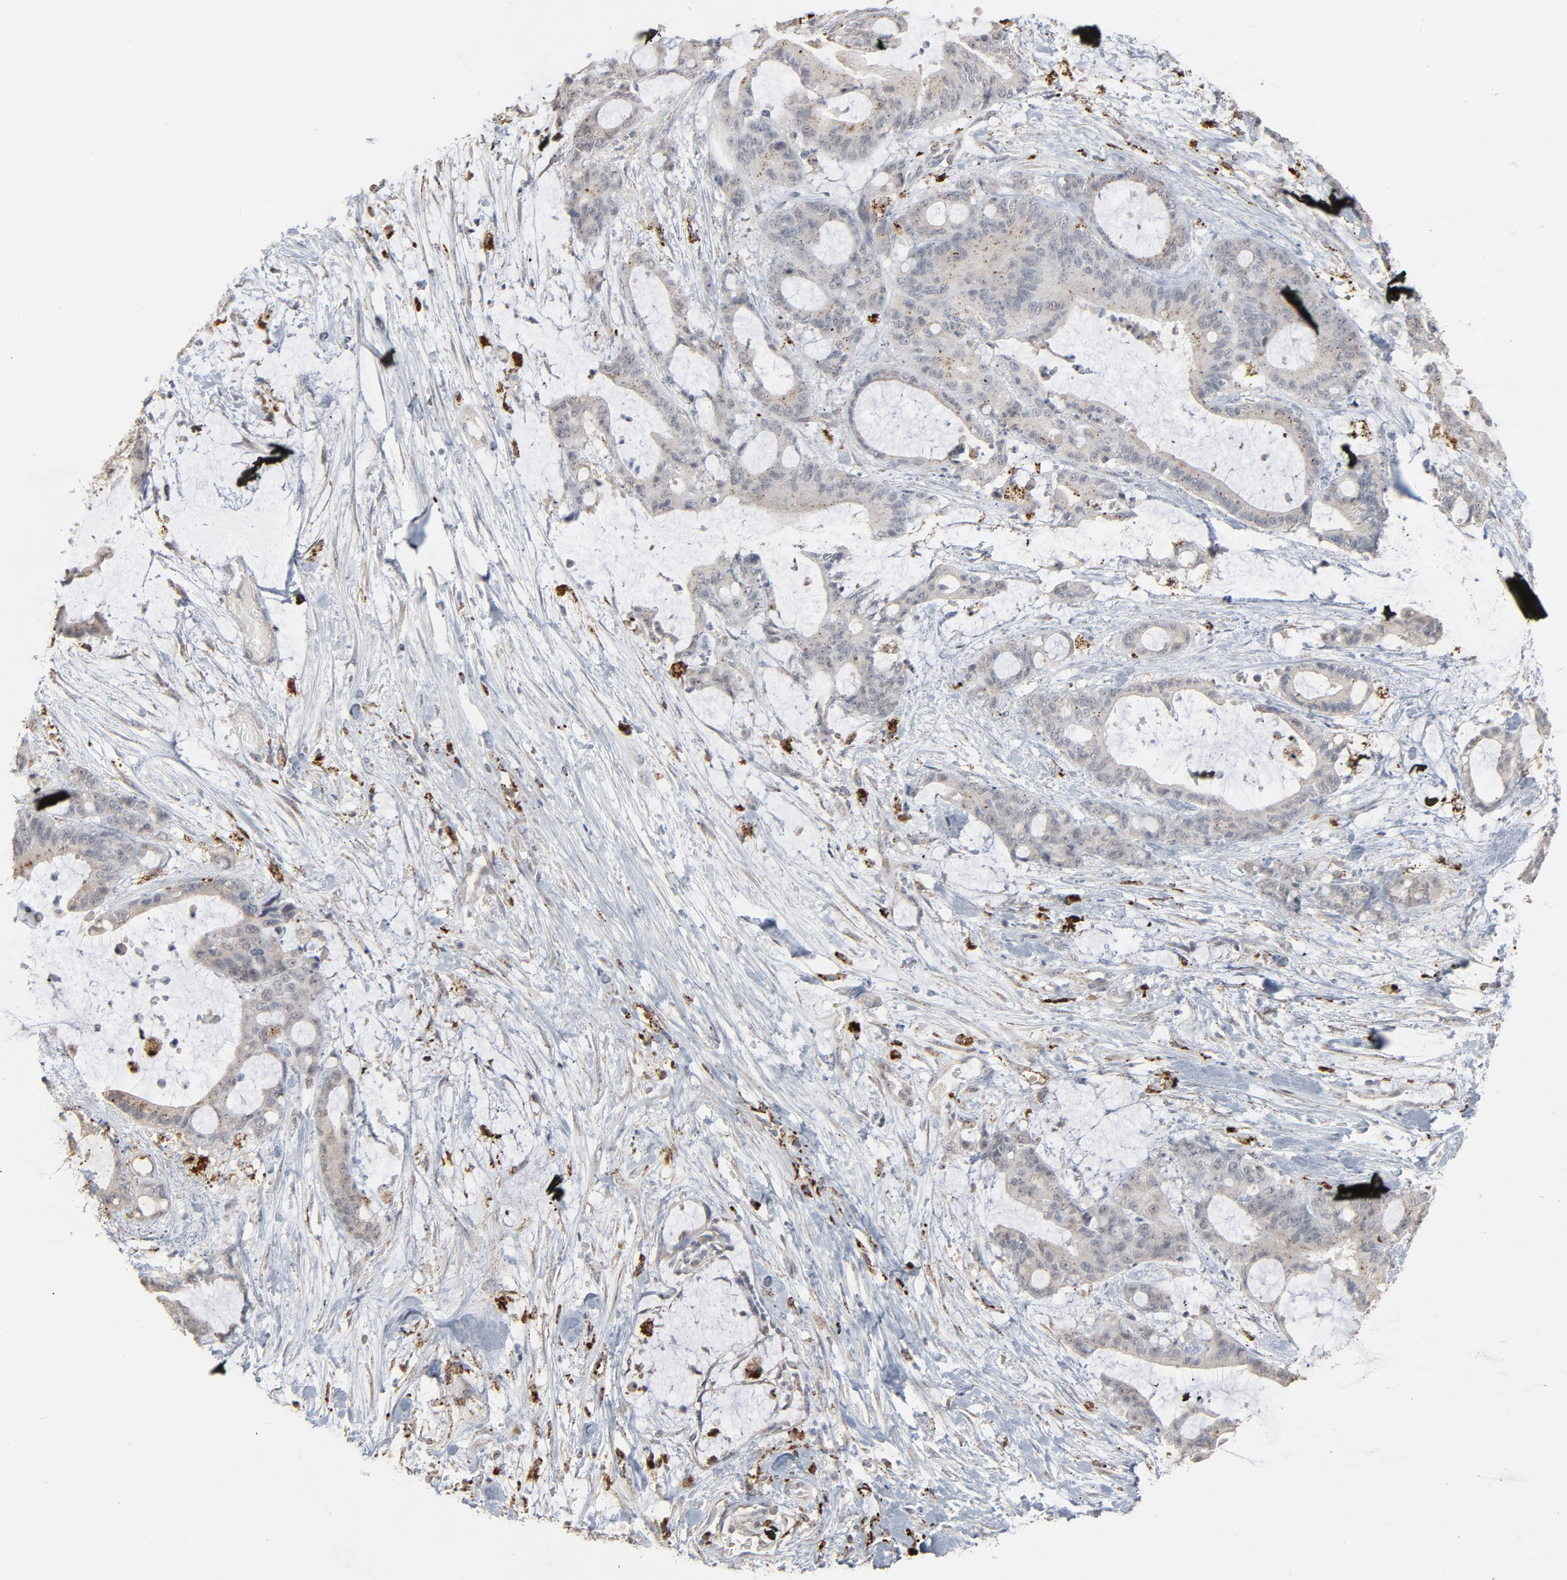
{"staining": {"intensity": "negative", "quantity": "none", "location": "none"}, "tissue": "liver cancer", "cell_type": "Tumor cells", "image_type": "cancer", "snomed": [{"axis": "morphology", "description": "Cholangiocarcinoma"}, {"axis": "topography", "description": "Liver"}], "caption": "Immunohistochemical staining of liver cholangiocarcinoma demonstrates no significant staining in tumor cells. (DAB immunohistochemistry visualized using brightfield microscopy, high magnification).", "gene": "POMT2", "patient": {"sex": "female", "age": 73}}